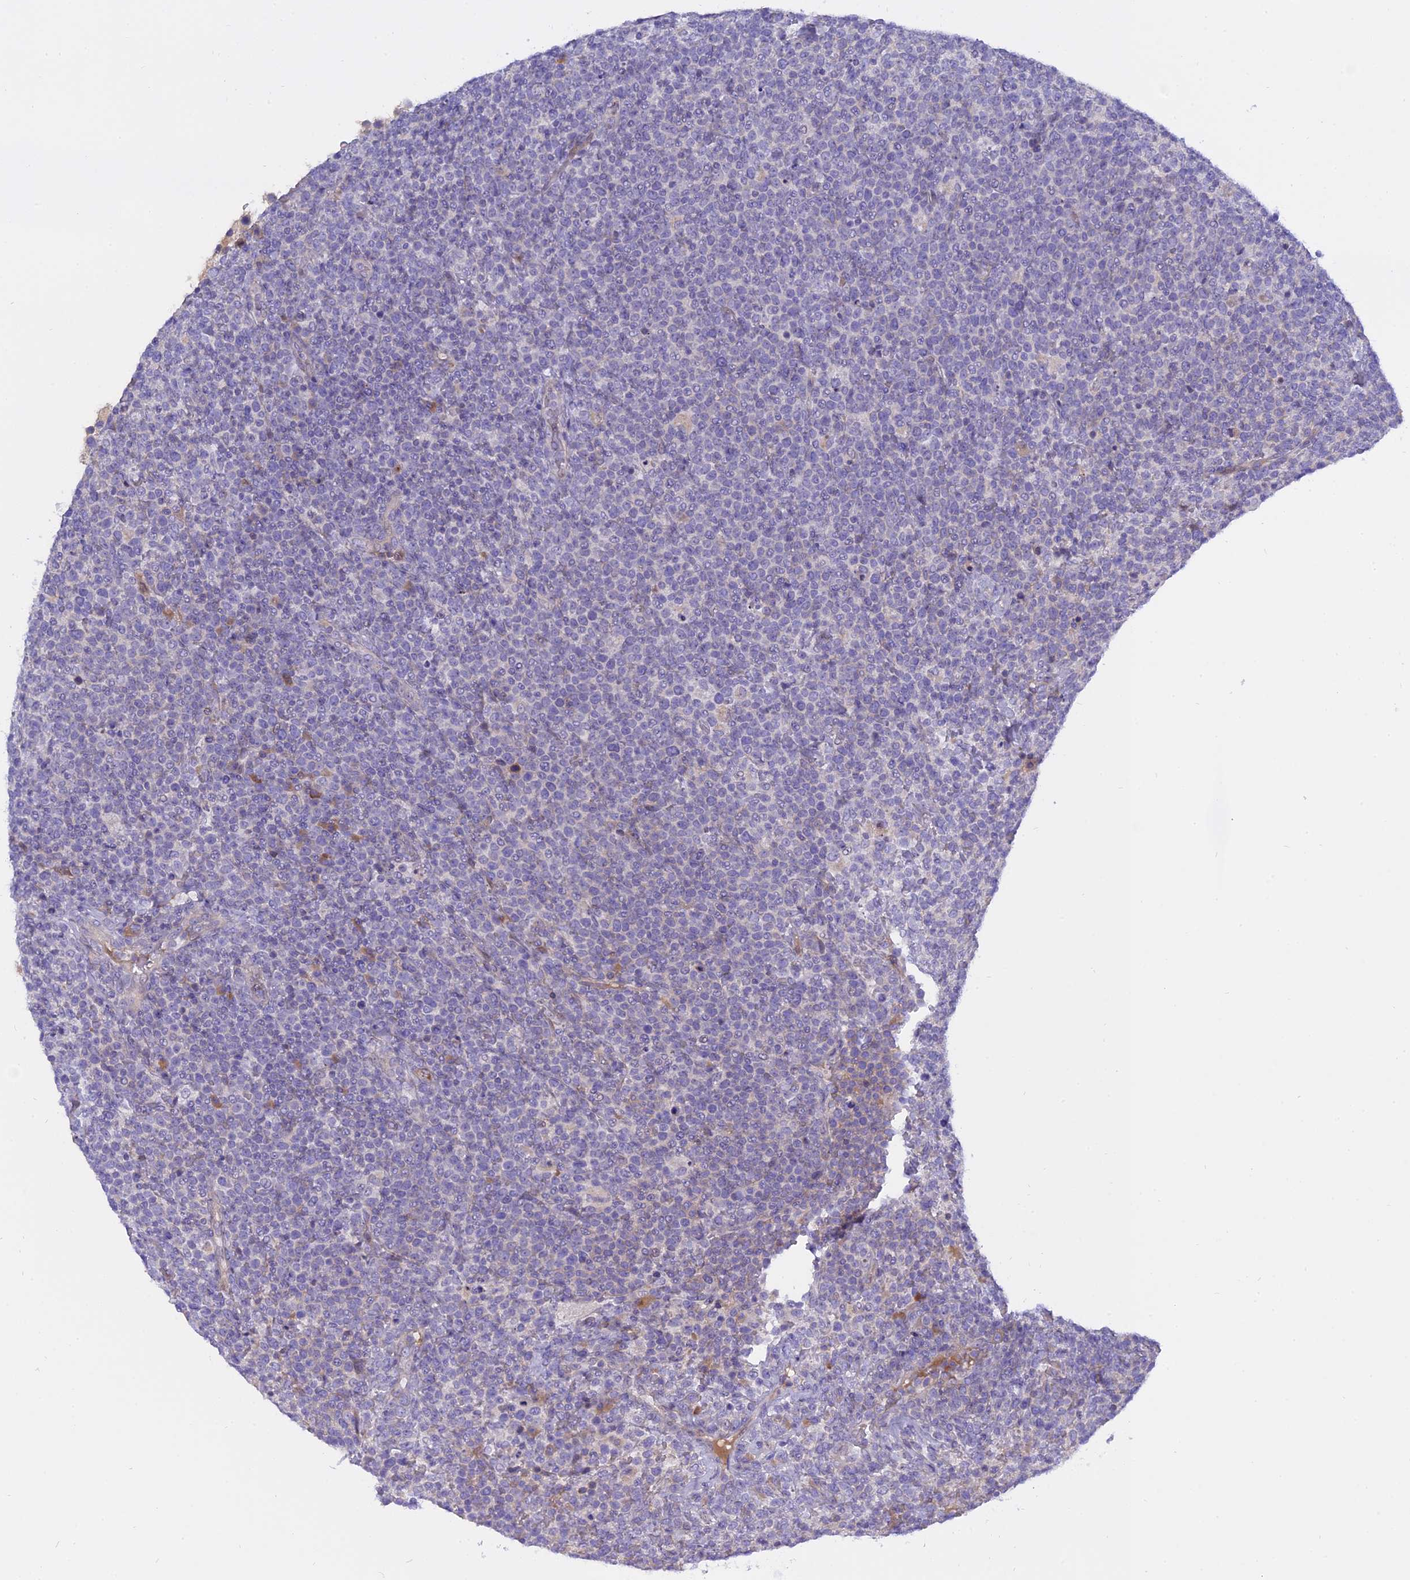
{"staining": {"intensity": "negative", "quantity": "none", "location": "none"}, "tissue": "lymphoma", "cell_type": "Tumor cells", "image_type": "cancer", "snomed": [{"axis": "morphology", "description": "Malignant lymphoma, non-Hodgkin's type, High grade"}, {"axis": "topography", "description": "Lymph node"}], "caption": "This histopathology image is of lymphoma stained with immunohistochemistry (IHC) to label a protein in brown with the nuclei are counter-stained blue. There is no staining in tumor cells. (Immunohistochemistry, brightfield microscopy, high magnification).", "gene": "MBD3L1", "patient": {"sex": "male", "age": 61}}